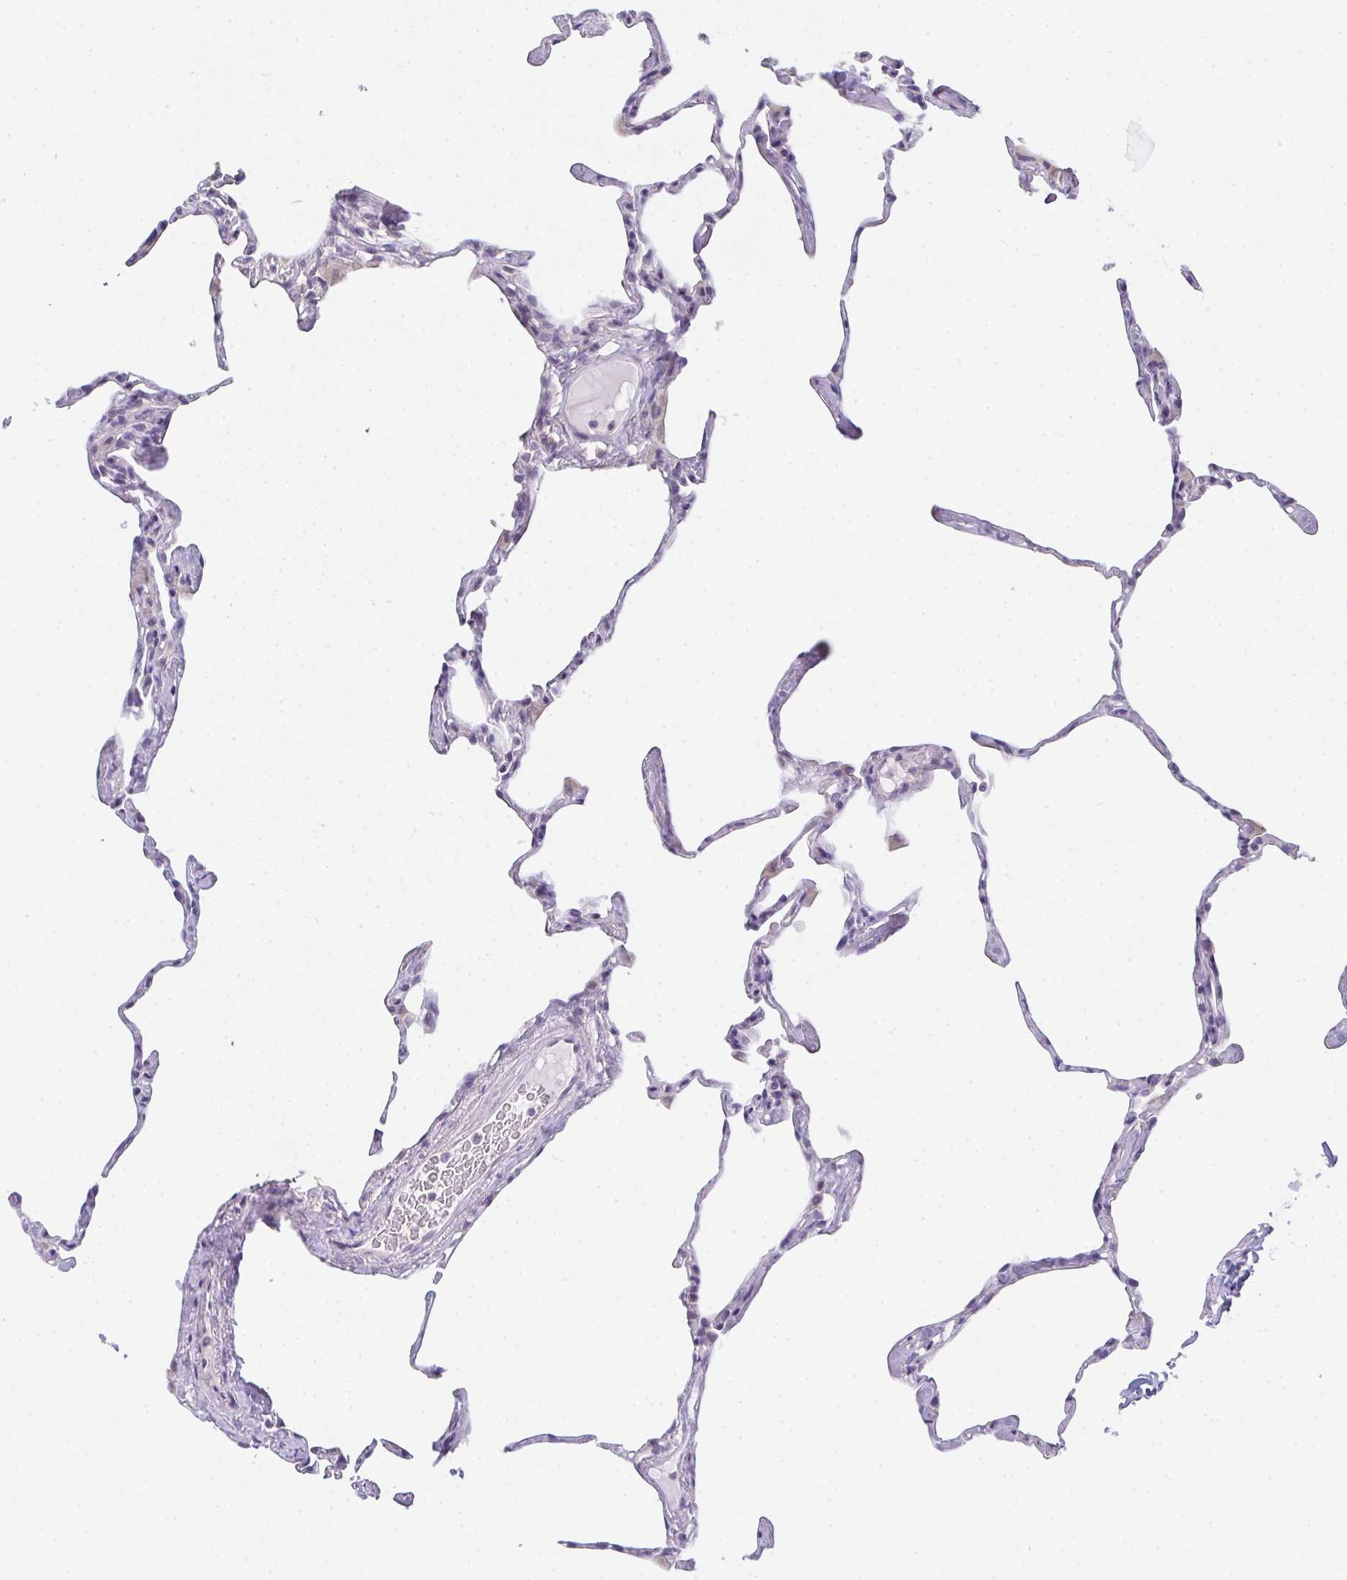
{"staining": {"intensity": "negative", "quantity": "none", "location": "none"}, "tissue": "lung", "cell_type": "Alveolar cells", "image_type": "normal", "snomed": [{"axis": "morphology", "description": "Normal tissue, NOS"}, {"axis": "topography", "description": "Lung"}], "caption": "High magnification brightfield microscopy of normal lung stained with DAB (3,3'-diaminobenzidine) (brown) and counterstained with hematoxylin (blue): alveolar cells show no significant staining.", "gene": "CACNA1S", "patient": {"sex": "male", "age": 65}}